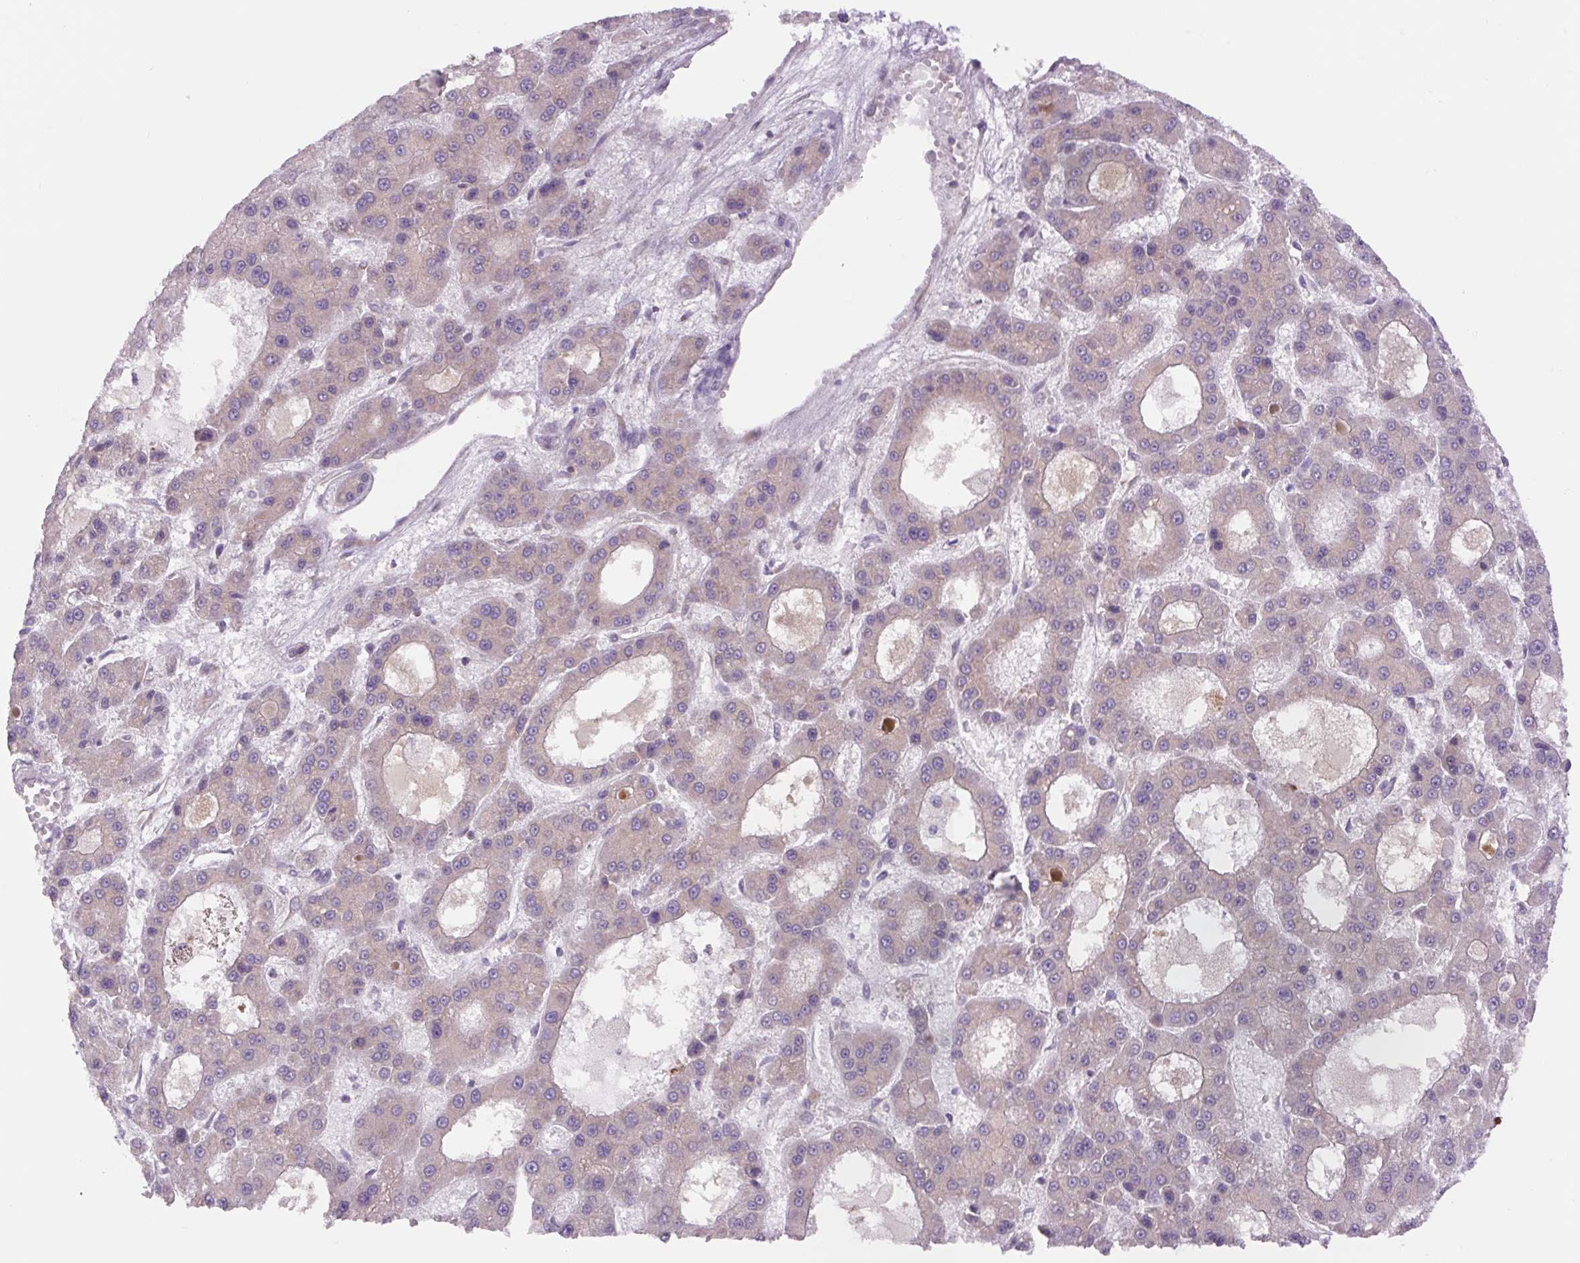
{"staining": {"intensity": "weak", "quantity": "<25%", "location": "cytoplasmic/membranous"}, "tissue": "liver cancer", "cell_type": "Tumor cells", "image_type": "cancer", "snomed": [{"axis": "morphology", "description": "Carcinoma, Hepatocellular, NOS"}, {"axis": "topography", "description": "Liver"}], "caption": "The photomicrograph displays no significant staining in tumor cells of liver cancer. The staining is performed using DAB (3,3'-diaminobenzidine) brown chromogen with nuclei counter-stained in using hematoxylin.", "gene": "MINK1", "patient": {"sex": "male", "age": 70}}